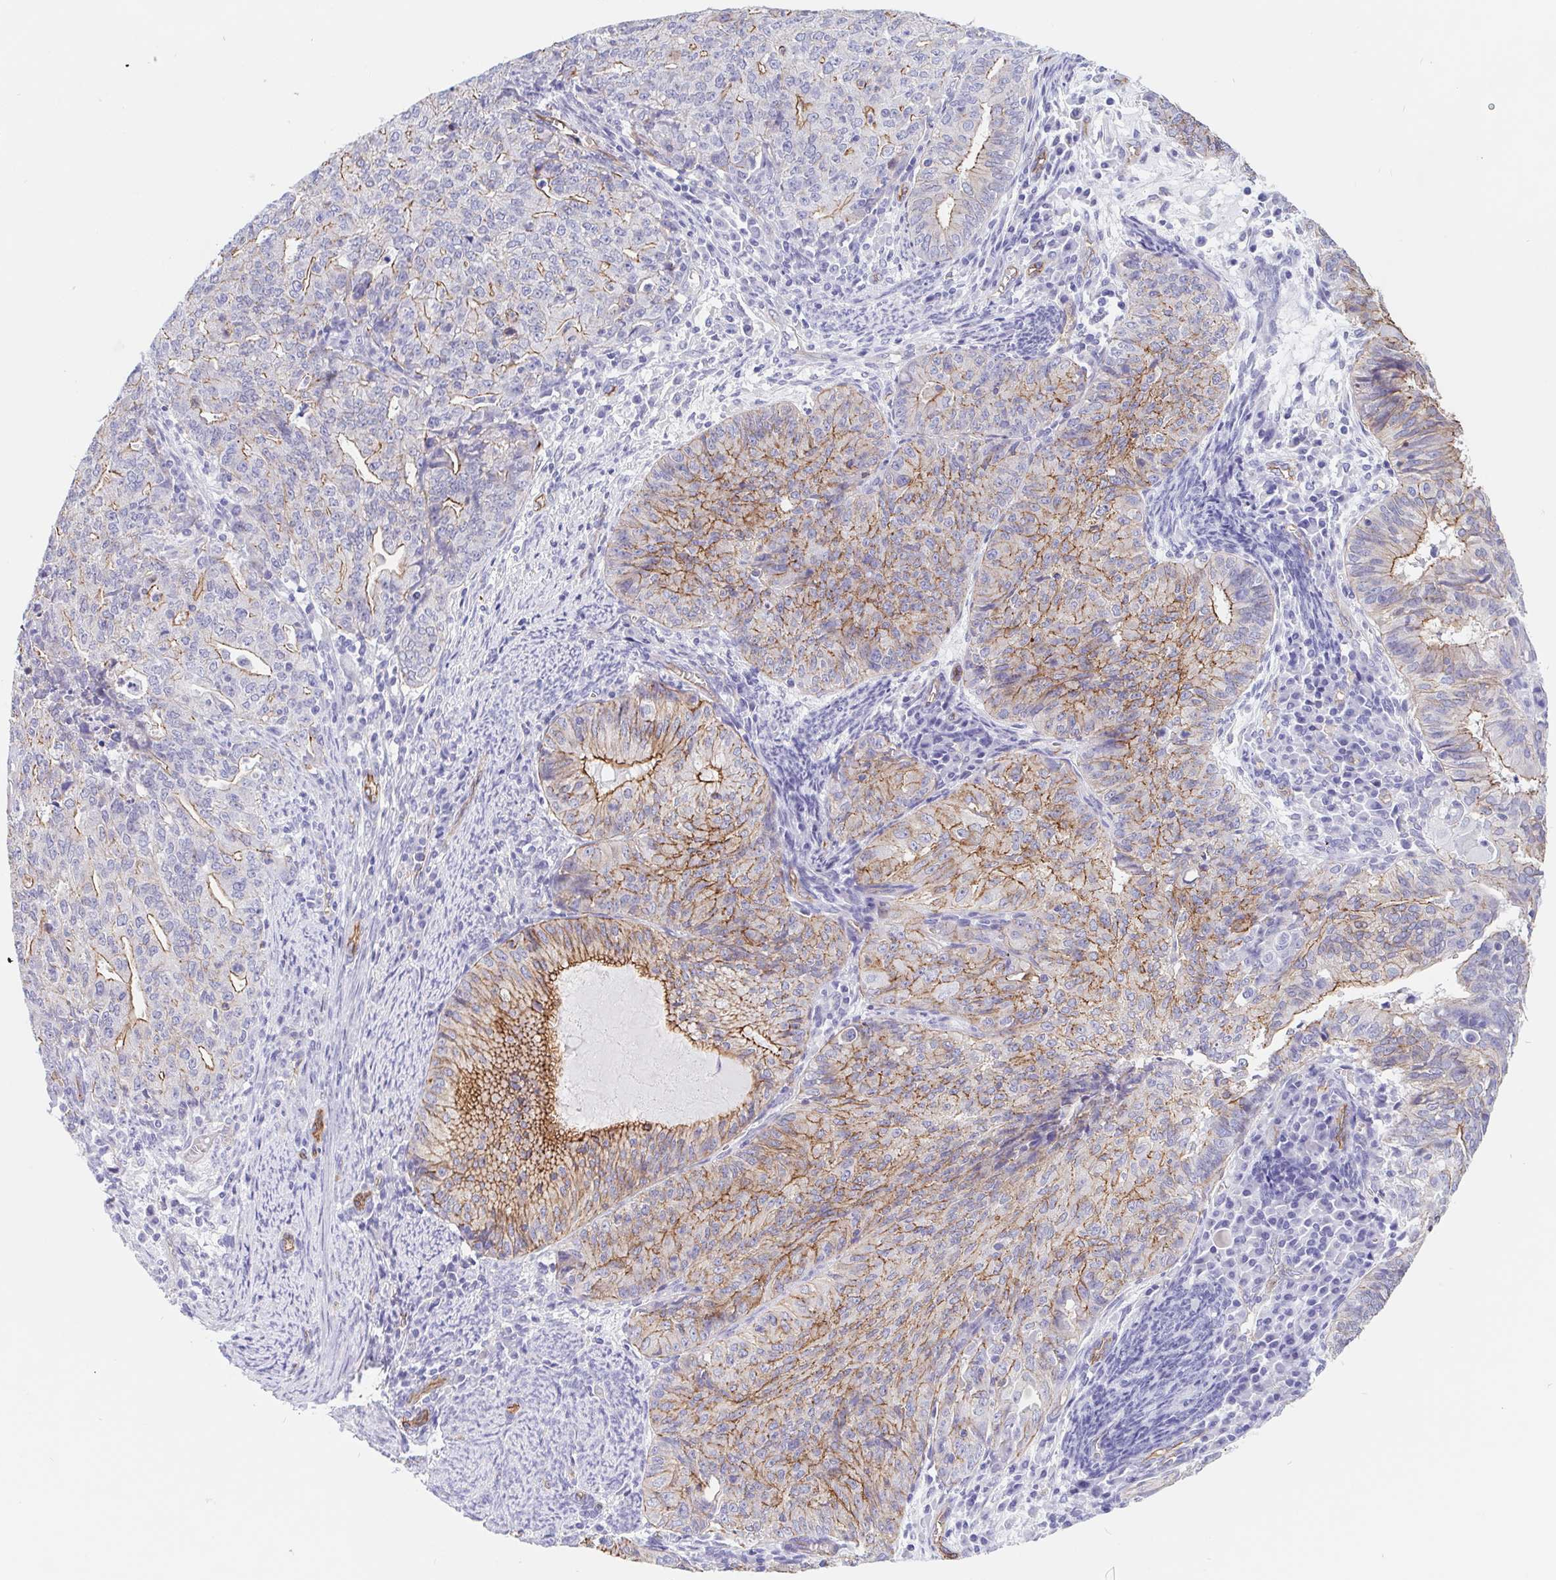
{"staining": {"intensity": "moderate", "quantity": "25%-75%", "location": "cytoplasmic/membranous"}, "tissue": "endometrial cancer", "cell_type": "Tumor cells", "image_type": "cancer", "snomed": [{"axis": "morphology", "description": "Adenocarcinoma, NOS"}, {"axis": "topography", "description": "Endometrium"}], "caption": "This photomicrograph exhibits adenocarcinoma (endometrial) stained with immunohistochemistry (IHC) to label a protein in brown. The cytoplasmic/membranous of tumor cells show moderate positivity for the protein. Nuclei are counter-stained blue.", "gene": "LIMCH1", "patient": {"sex": "female", "age": 82}}